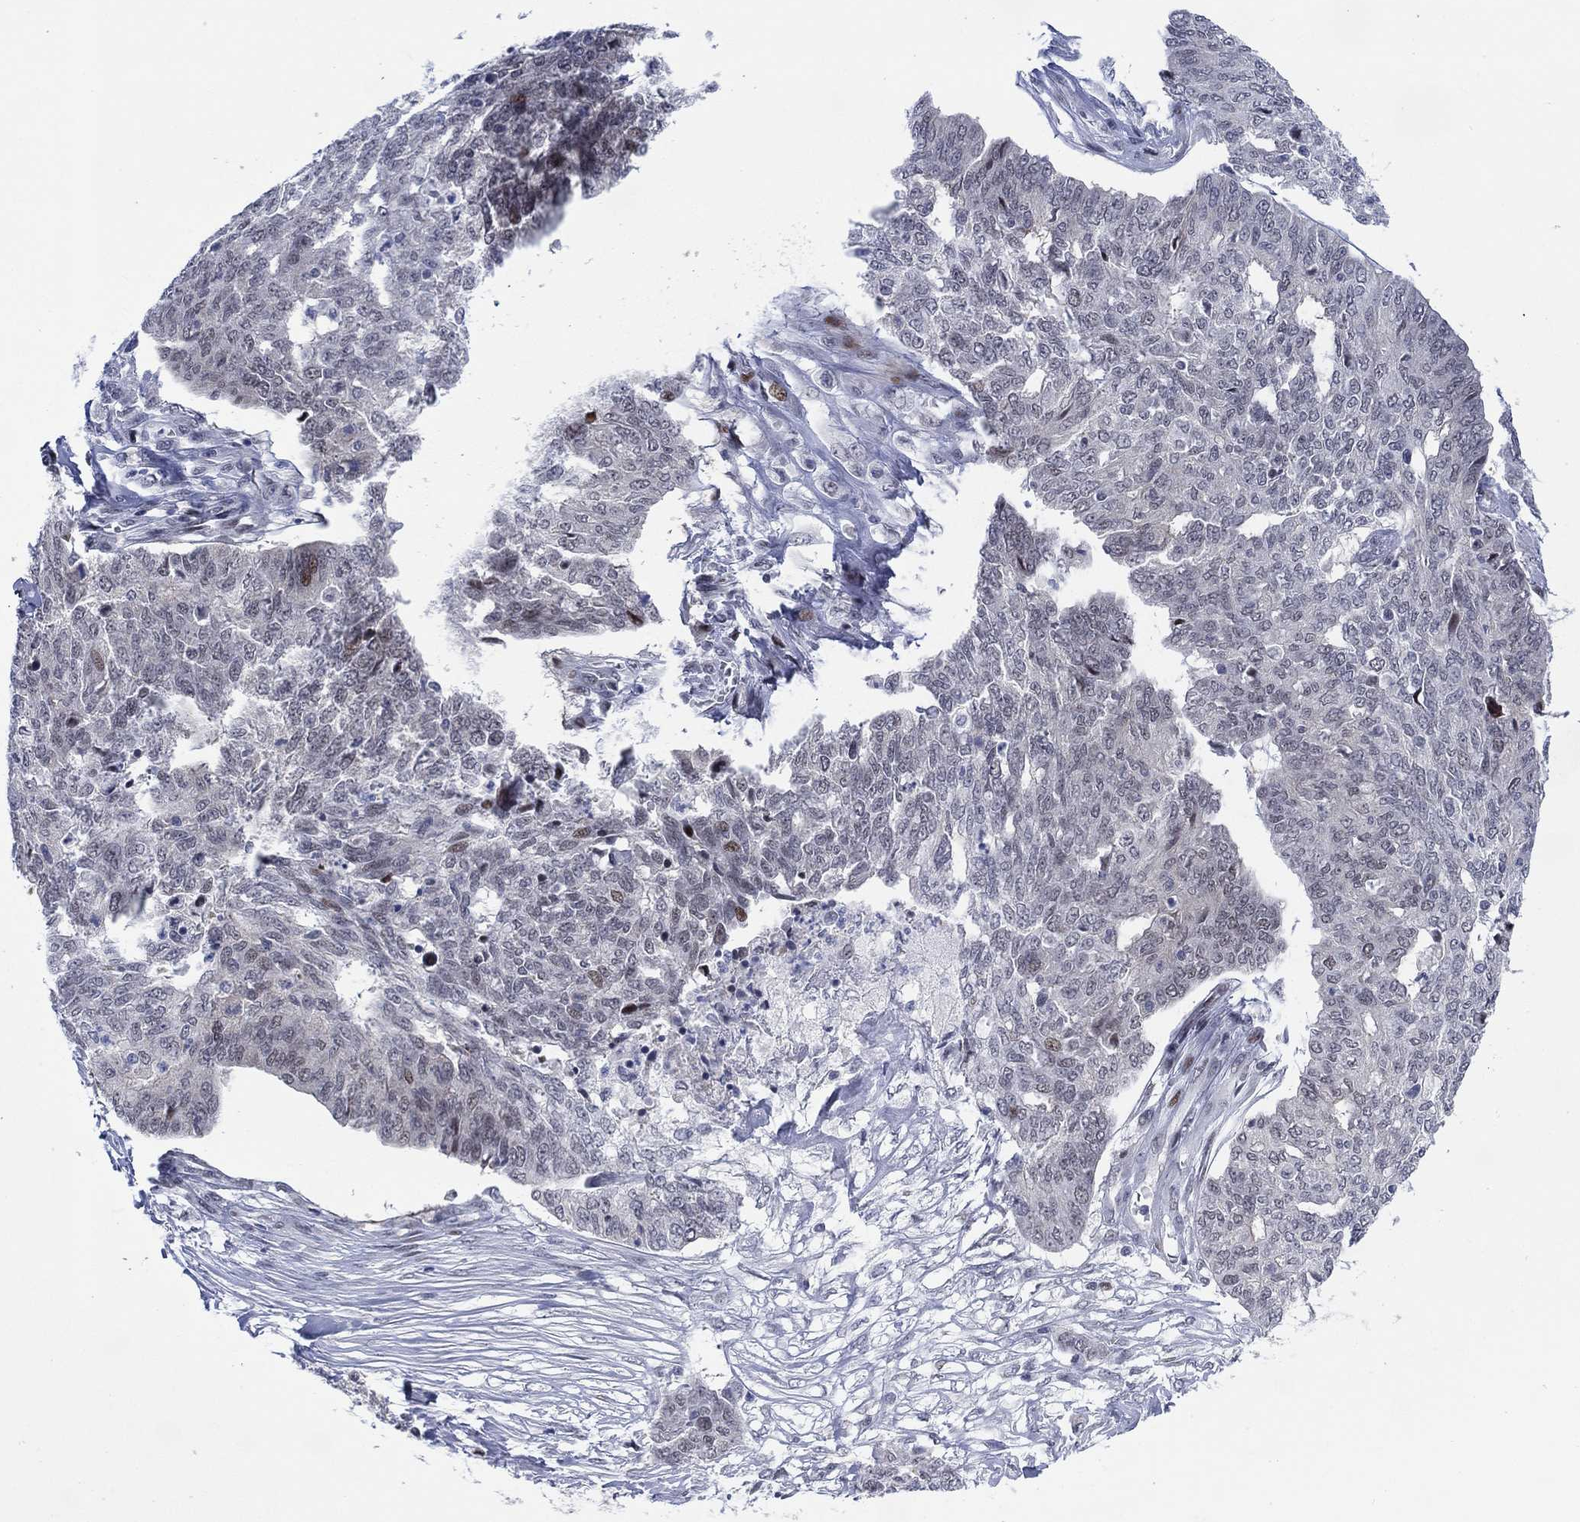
{"staining": {"intensity": "negative", "quantity": "none", "location": "none"}, "tissue": "ovarian cancer", "cell_type": "Tumor cells", "image_type": "cancer", "snomed": [{"axis": "morphology", "description": "Cystadenocarcinoma, serous, NOS"}, {"axis": "topography", "description": "Ovary"}], "caption": "Immunohistochemical staining of human ovarian cancer exhibits no significant positivity in tumor cells.", "gene": "NEU3", "patient": {"sex": "female", "age": 67}}